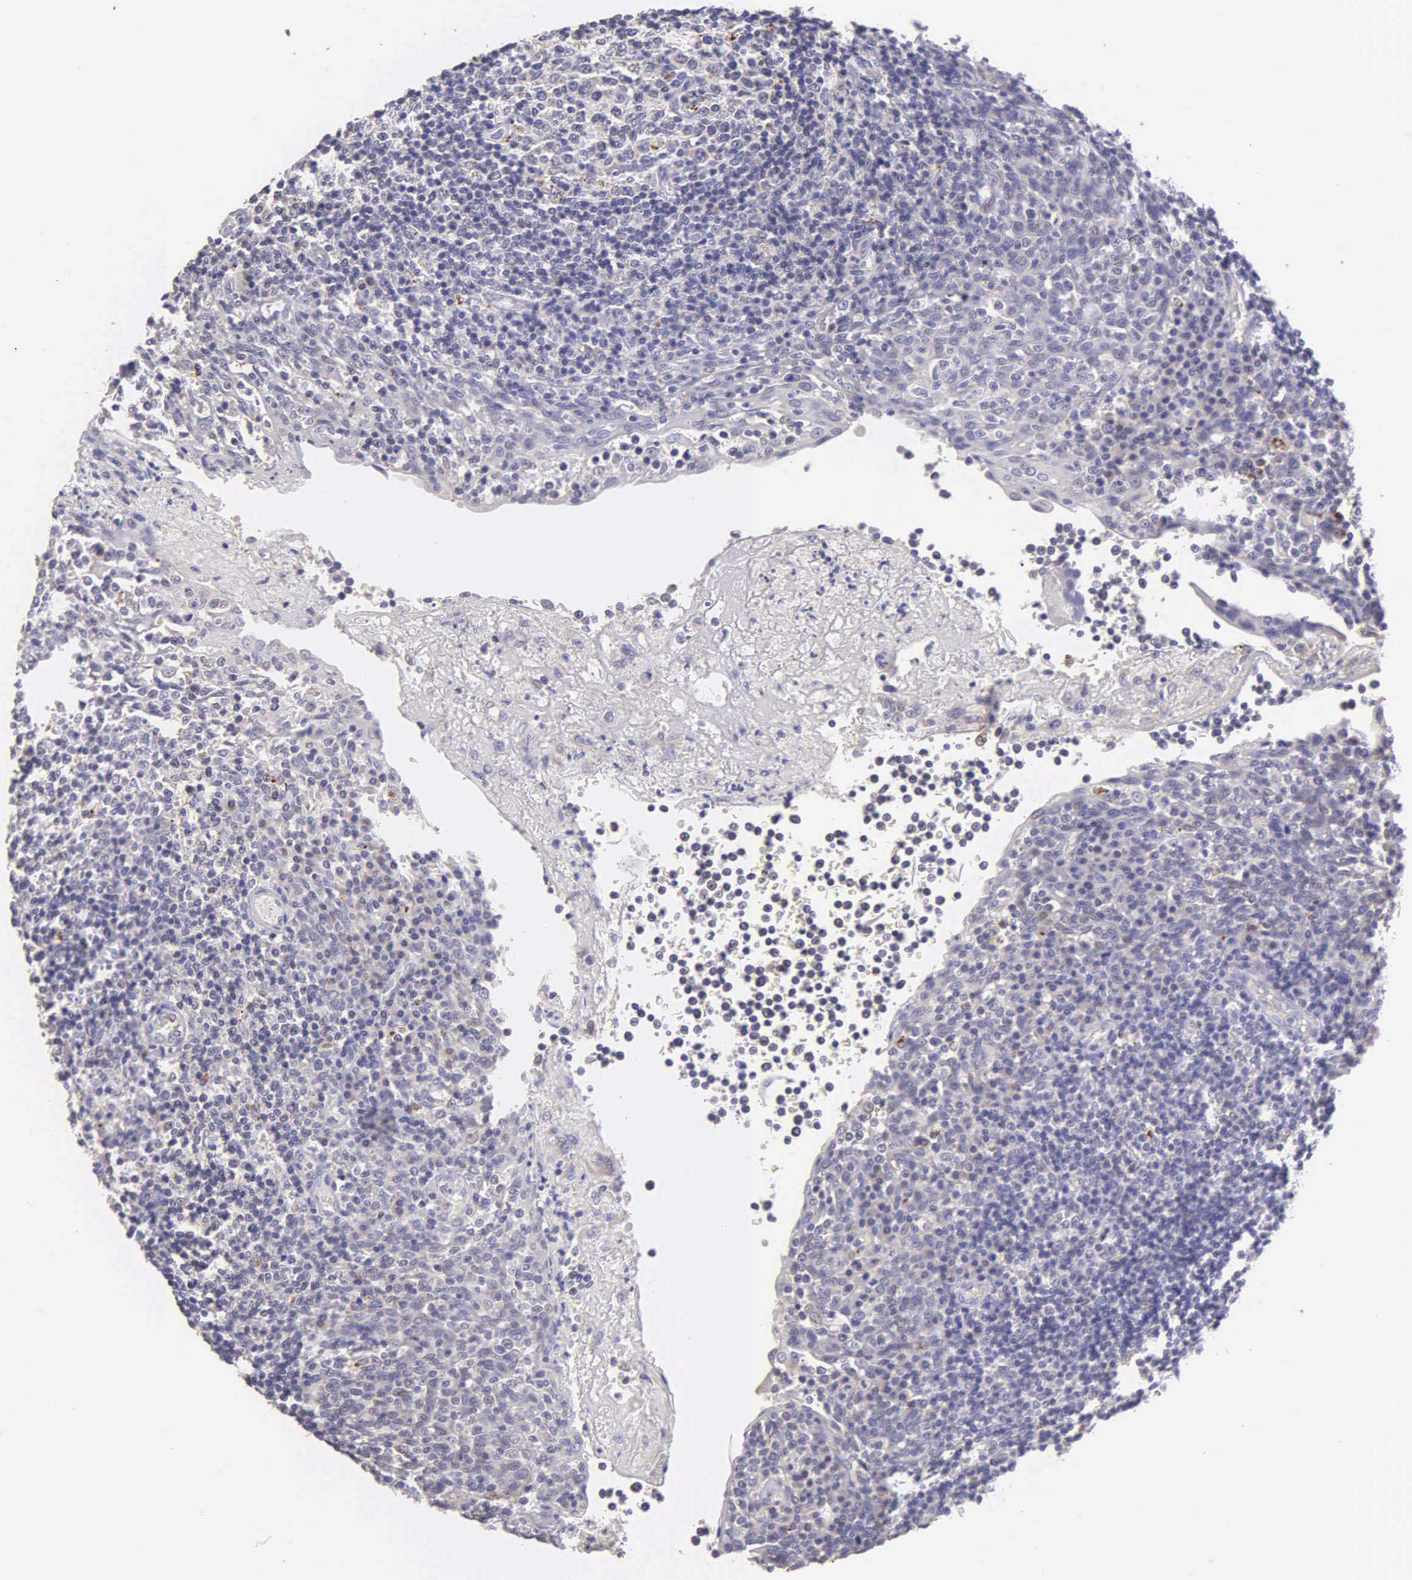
{"staining": {"intensity": "negative", "quantity": "none", "location": "none"}, "tissue": "tonsil", "cell_type": "Germinal center cells", "image_type": "normal", "snomed": [{"axis": "morphology", "description": "Normal tissue, NOS"}, {"axis": "topography", "description": "Tonsil"}], "caption": "A high-resolution photomicrograph shows immunohistochemistry (IHC) staining of unremarkable tonsil, which exhibits no significant staining in germinal center cells.", "gene": "ESR1", "patient": {"sex": "female", "age": 3}}